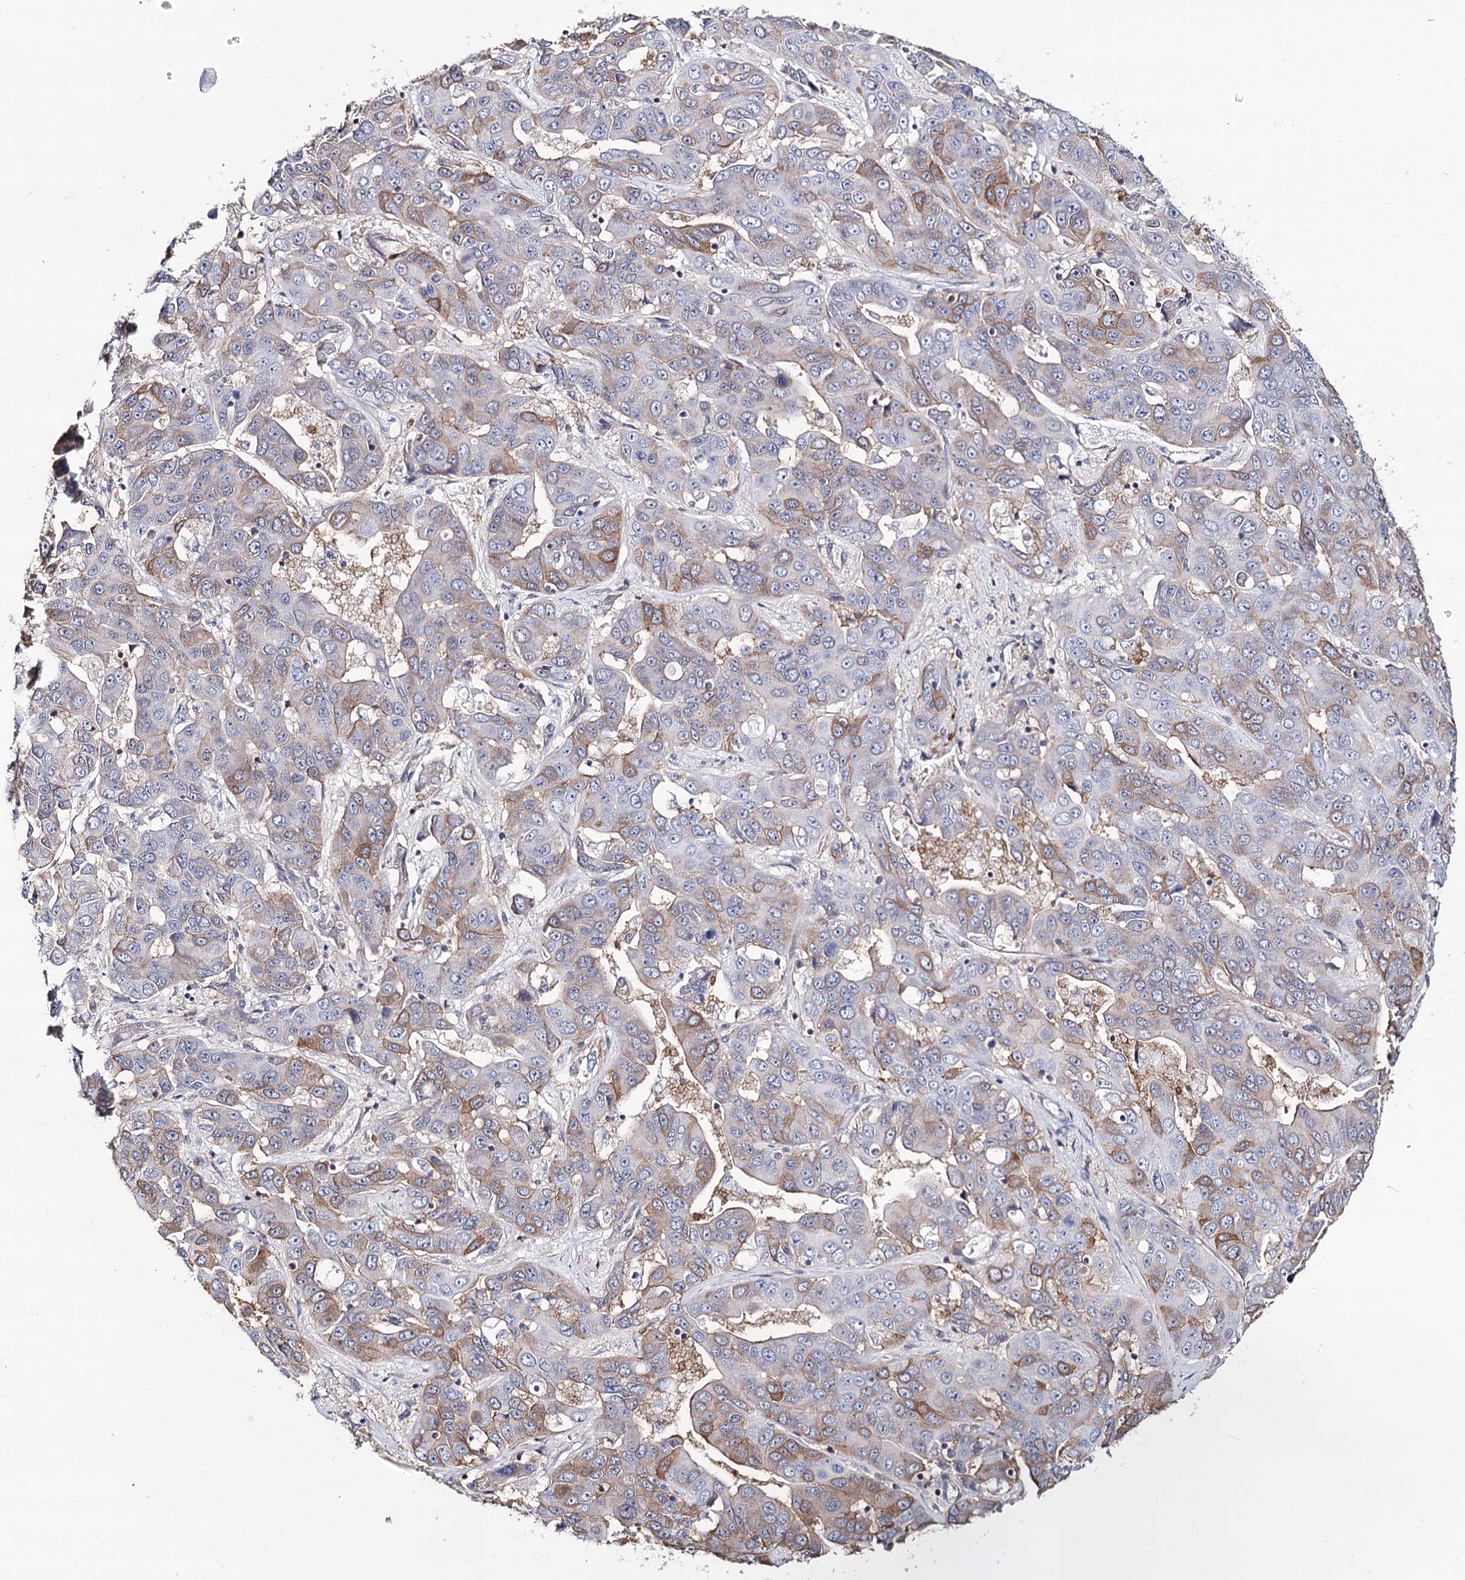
{"staining": {"intensity": "moderate", "quantity": "<25%", "location": "cytoplasmic/membranous"}, "tissue": "liver cancer", "cell_type": "Tumor cells", "image_type": "cancer", "snomed": [{"axis": "morphology", "description": "Cholangiocarcinoma"}, {"axis": "topography", "description": "Liver"}], "caption": "Approximately <25% of tumor cells in human liver cancer (cholangiocarcinoma) show moderate cytoplasmic/membranous protein positivity as visualized by brown immunohistochemical staining.", "gene": "TMEM218", "patient": {"sex": "female", "age": 52}}